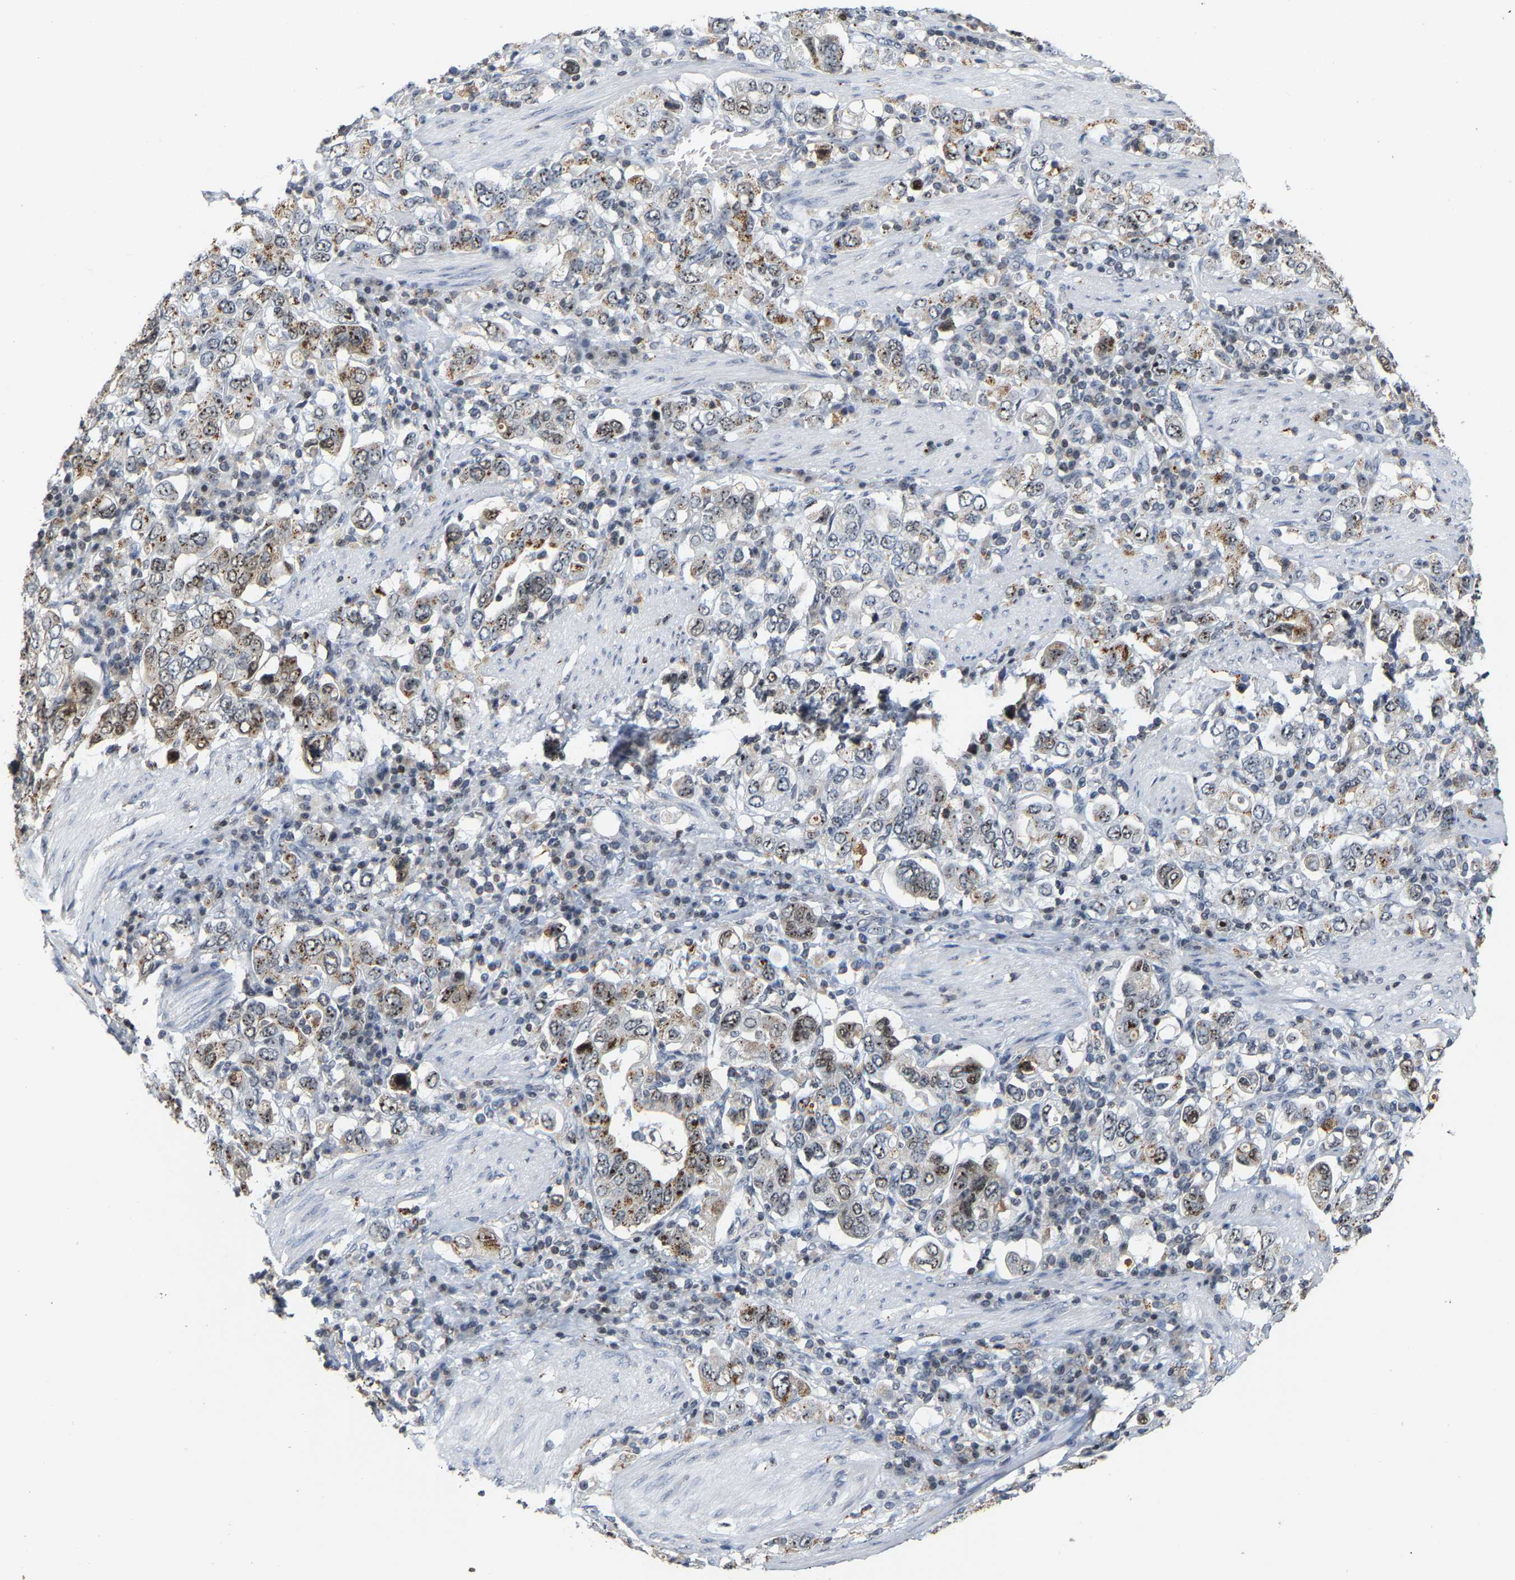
{"staining": {"intensity": "moderate", "quantity": "25%-75%", "location": "cytoplasmic/membranous,nuclear"}, "tissue": "stomach cancer", "cell_type": "Tumor cells", "image_type": "cancer", "snomed": [{"axis": "morphology", "description": "Adenocarcinoma, NOS"}, {"axis": "topography", "description": "Stomach, upper"}], "caption": "Moderate cytoplasmic/membranous and nuclear positivity is appreciated in about 25%-75% of tumor cells in stomach cancer. The protein of interest is stained brown, and the nuclei are stained in blue (DAB (3,3'-diaminobenzidine) IHC with brightfield microscopy, high magnification).", "gene": "NOP58", "patient": {"sex": "male", "age": 62}}